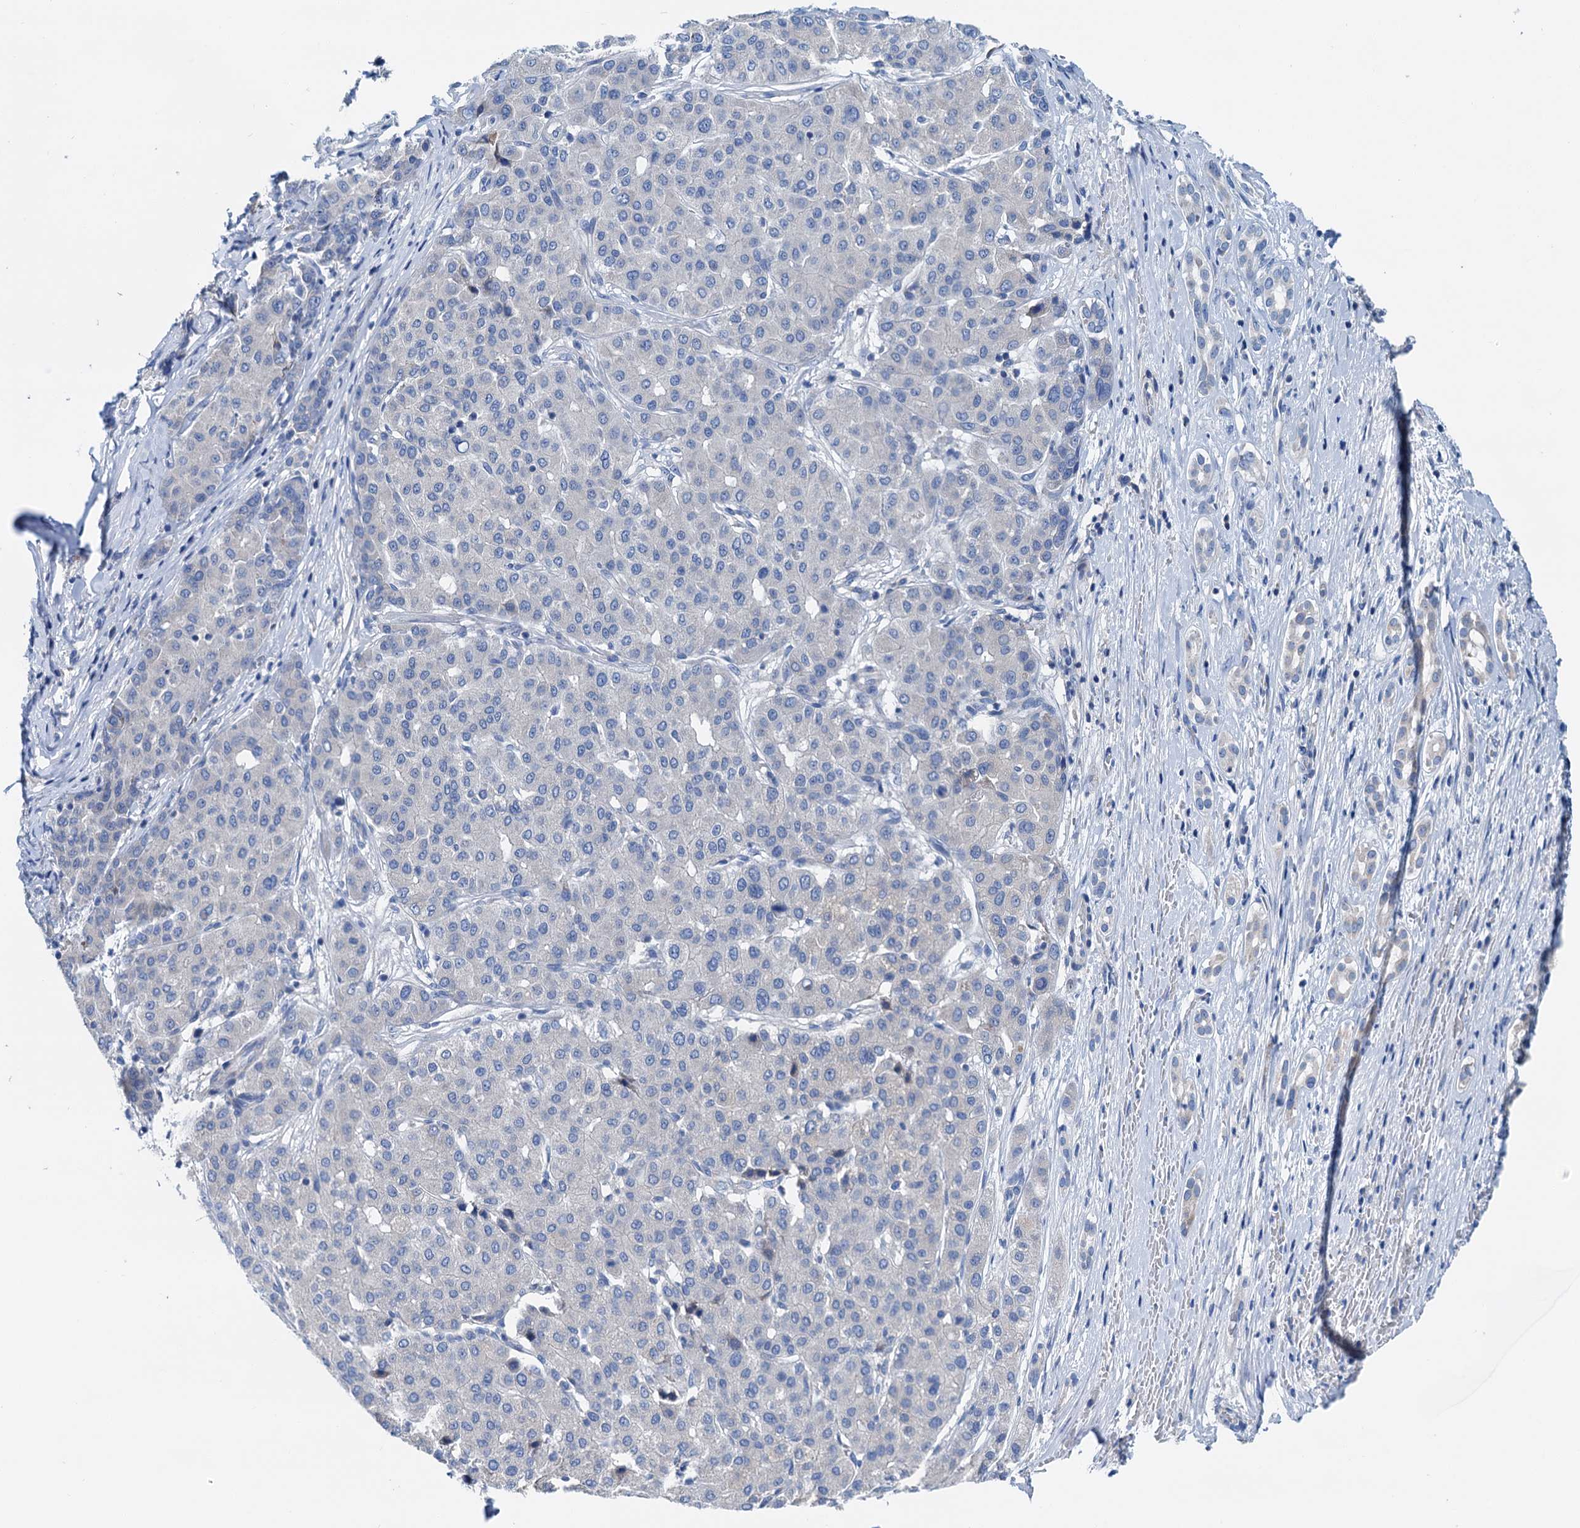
{"staining": {"intensity": "negative", "quantity": "none", "location": "none"}, "tissue": "liver cancer", "cell_type": "Tumor cells", "image_type": "cancer", "snomed": [{"axis": "morphology", "description": "Carcinoma, Hepatocellular, NOS"}, {"axis": "topography", "description": "Liver"}], "caption": "Human liver hepatocellular carcinoma stained for a protein using IHC displays no positivity in tumor cells.", "gene": "KNDC1", "patient": {"sex": "male", "age": 65}}